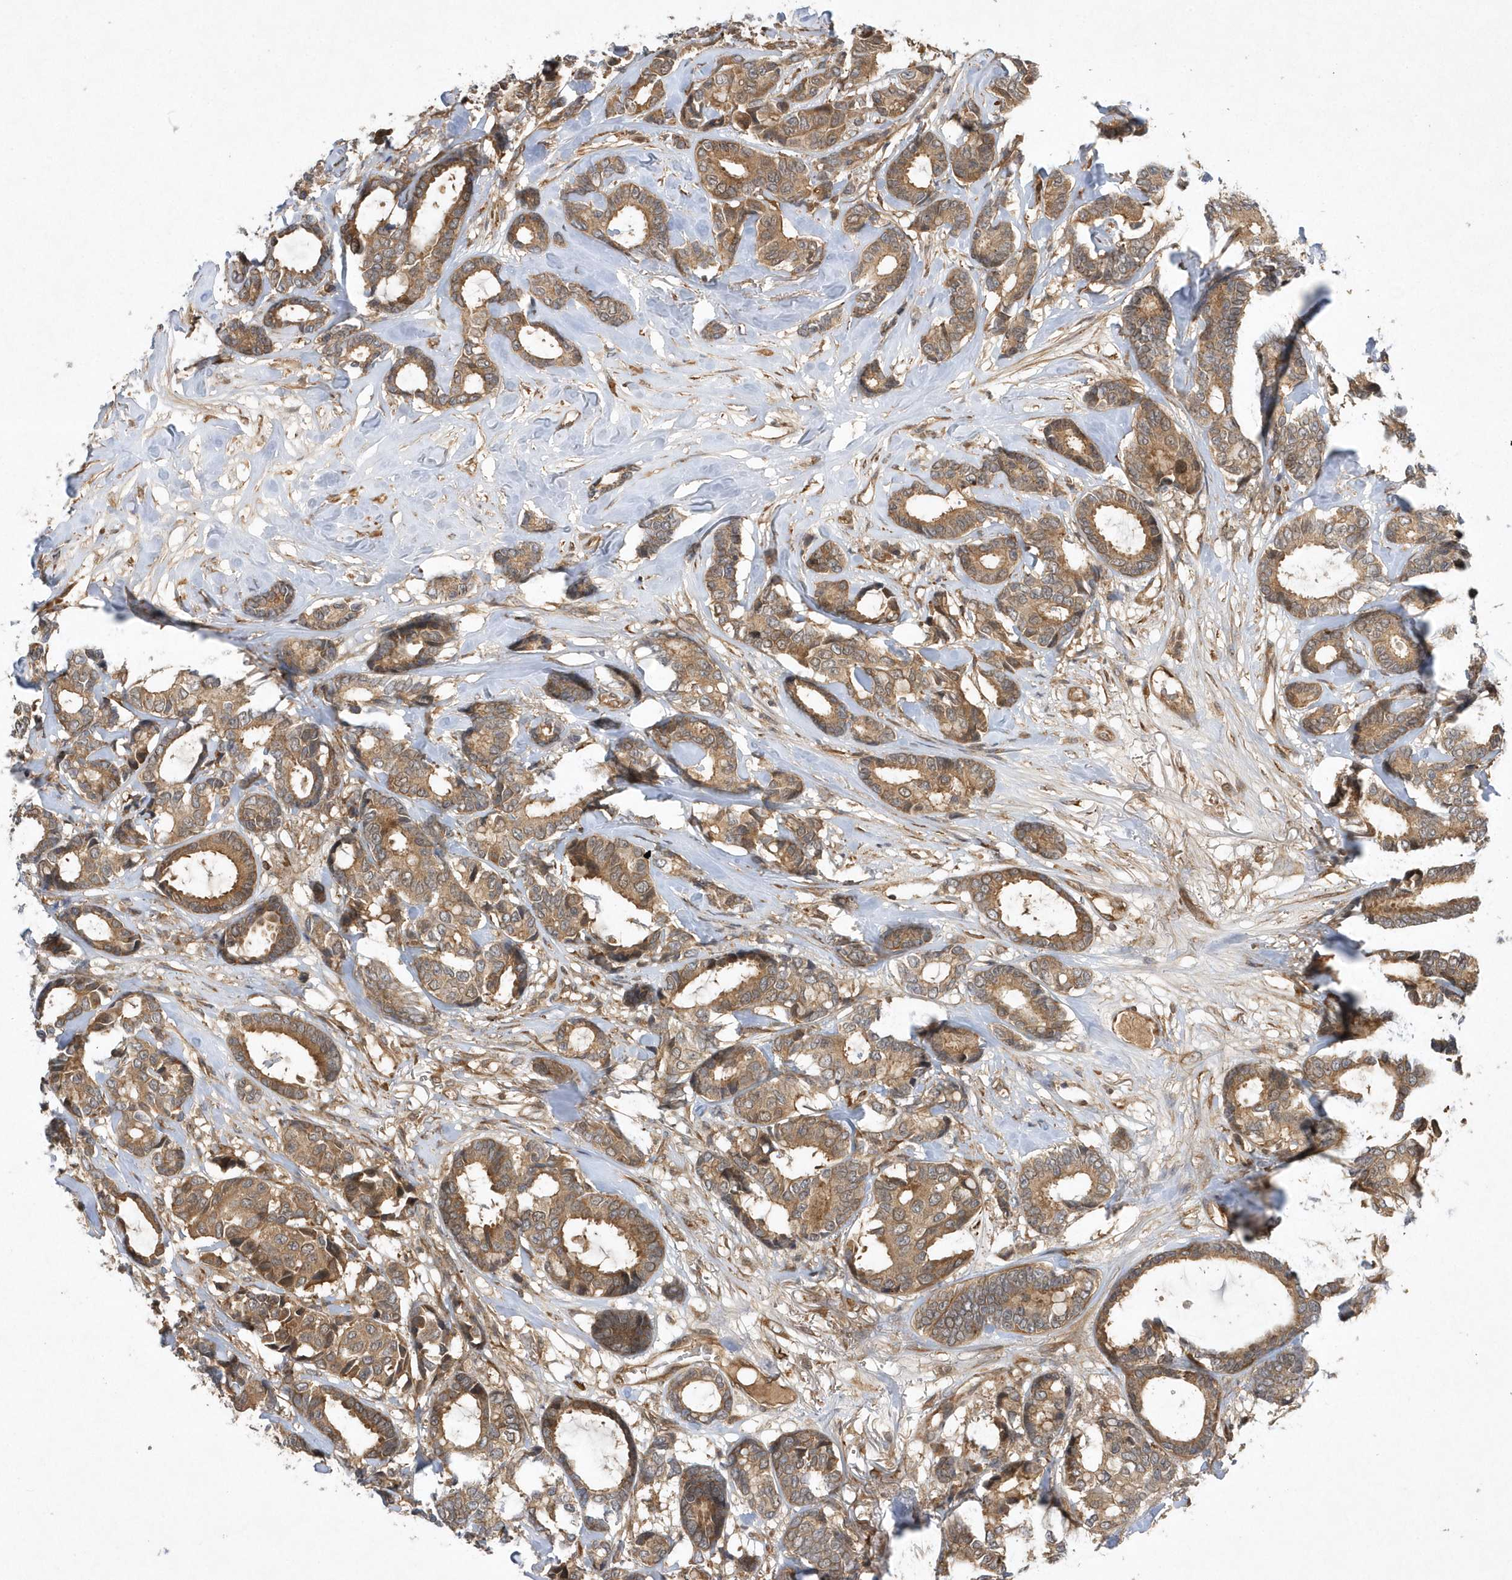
{"staining": {"intensity": "moderate", "quantity": ">75%", "location": "cytoplasmic/membranous"}, "tissue": "breast cancer", "cell_type": "Tumor cells", "image_type": "cancer", "snomed": [{"axis": "morphology", "description": "Duct carcinoma"}, {"axis": "topography", "description": "Breast"}], "caption": "DAB (3,3'-diaminobenzidine) immunohistochemical staining of human breast intraductal carcinoma exhibits moderate cytoplasmic/membranous protein staining in approximately >75% of tumor cells.", "gene": "GFM2", "patient": {"sex": "female", "age": 87}}